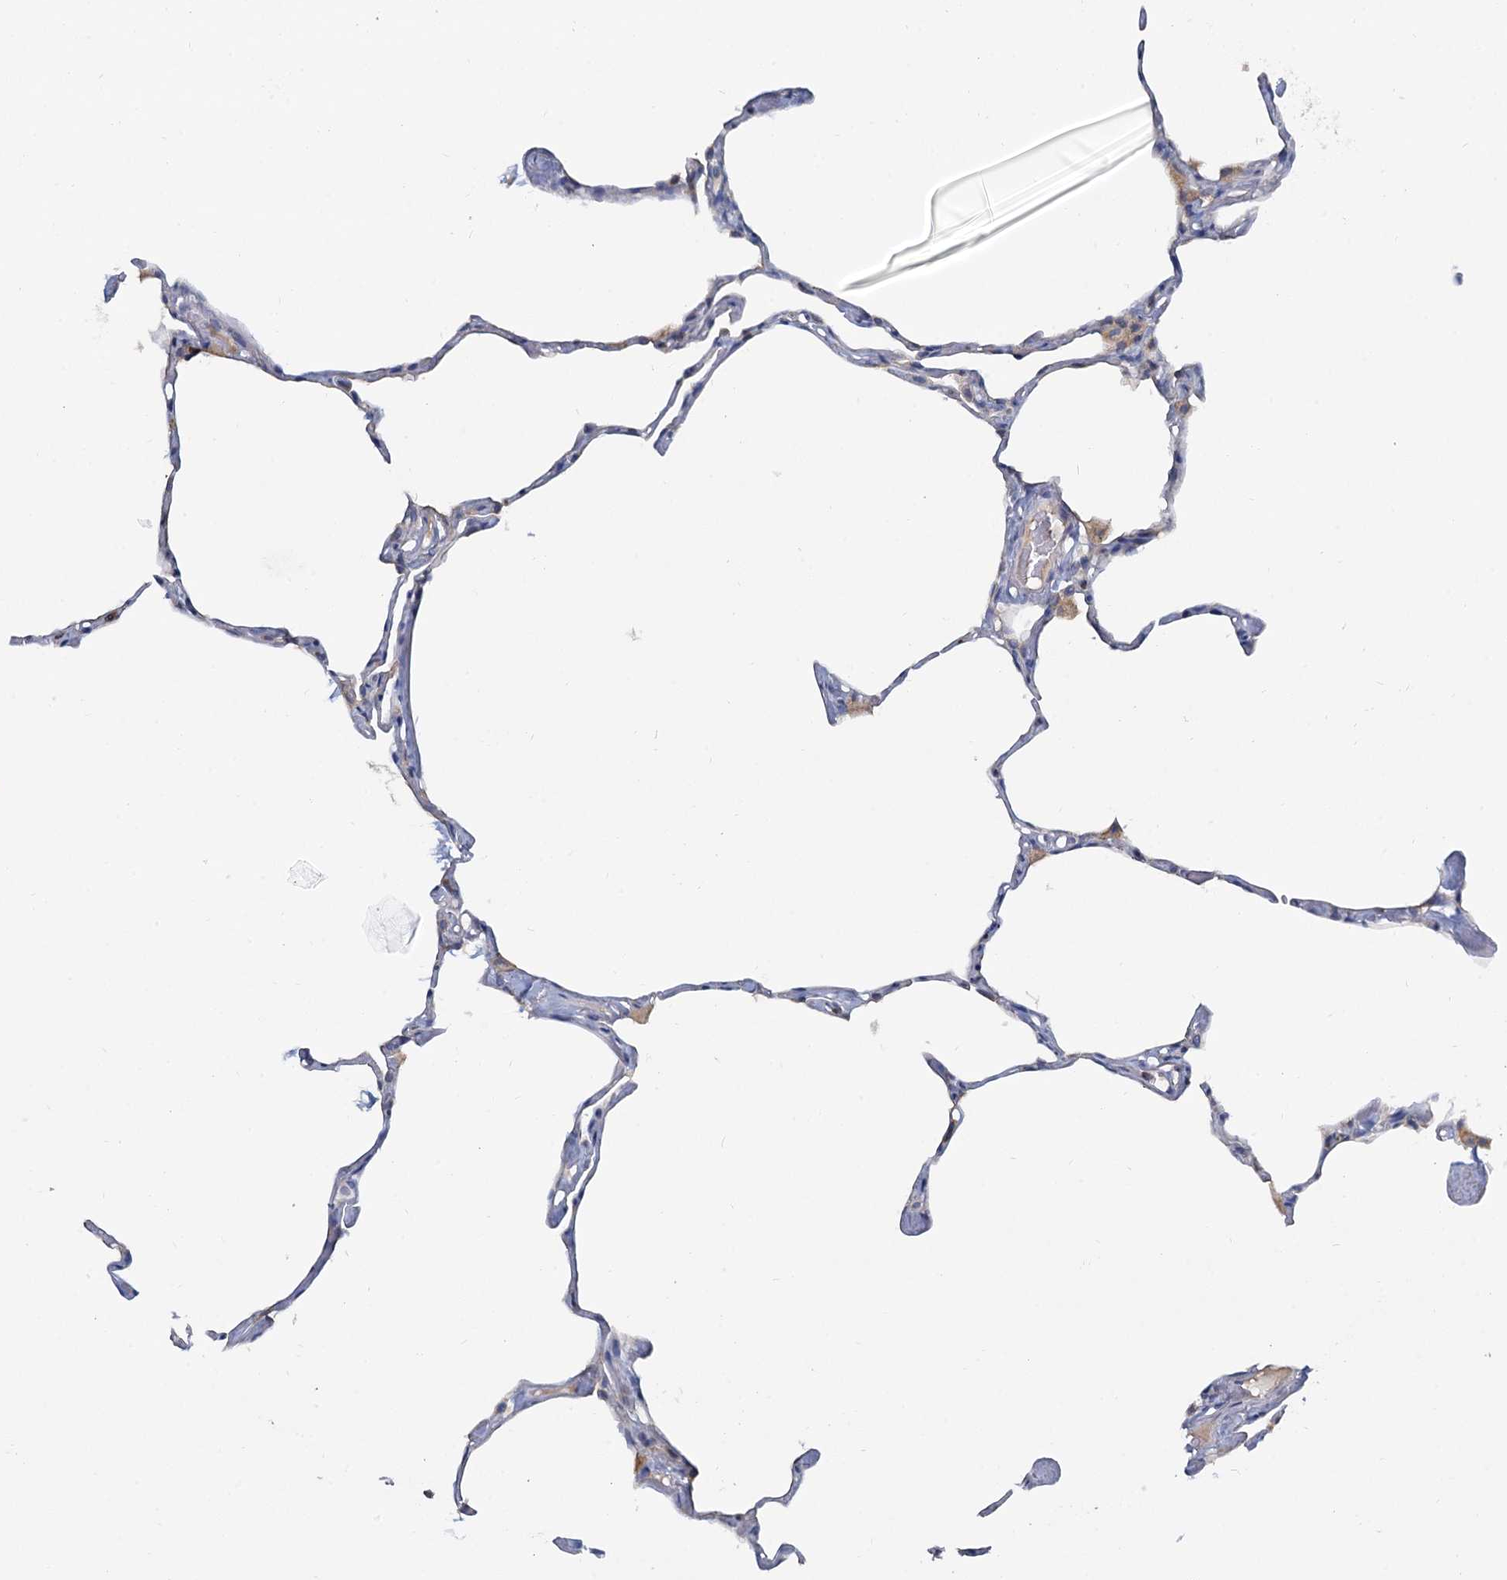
{"staining": {"intensity": "negative", "quantity": "none", "location": "none"}, "tissue": "lung", "cell_type": "Alveolar cells", "image_type": "normal", "snomed": [{"axis": "morphology", "description": "Normal tissue, NOS"}, {"axis": "topography", "description": "Lung"}], "caption": "DAB immunohistochemical staining of unremarkable human lung reveals no significant expression in alveolar cells.", "gene": "ACSM3", "patient": {"sex": "male", "age": 65}}